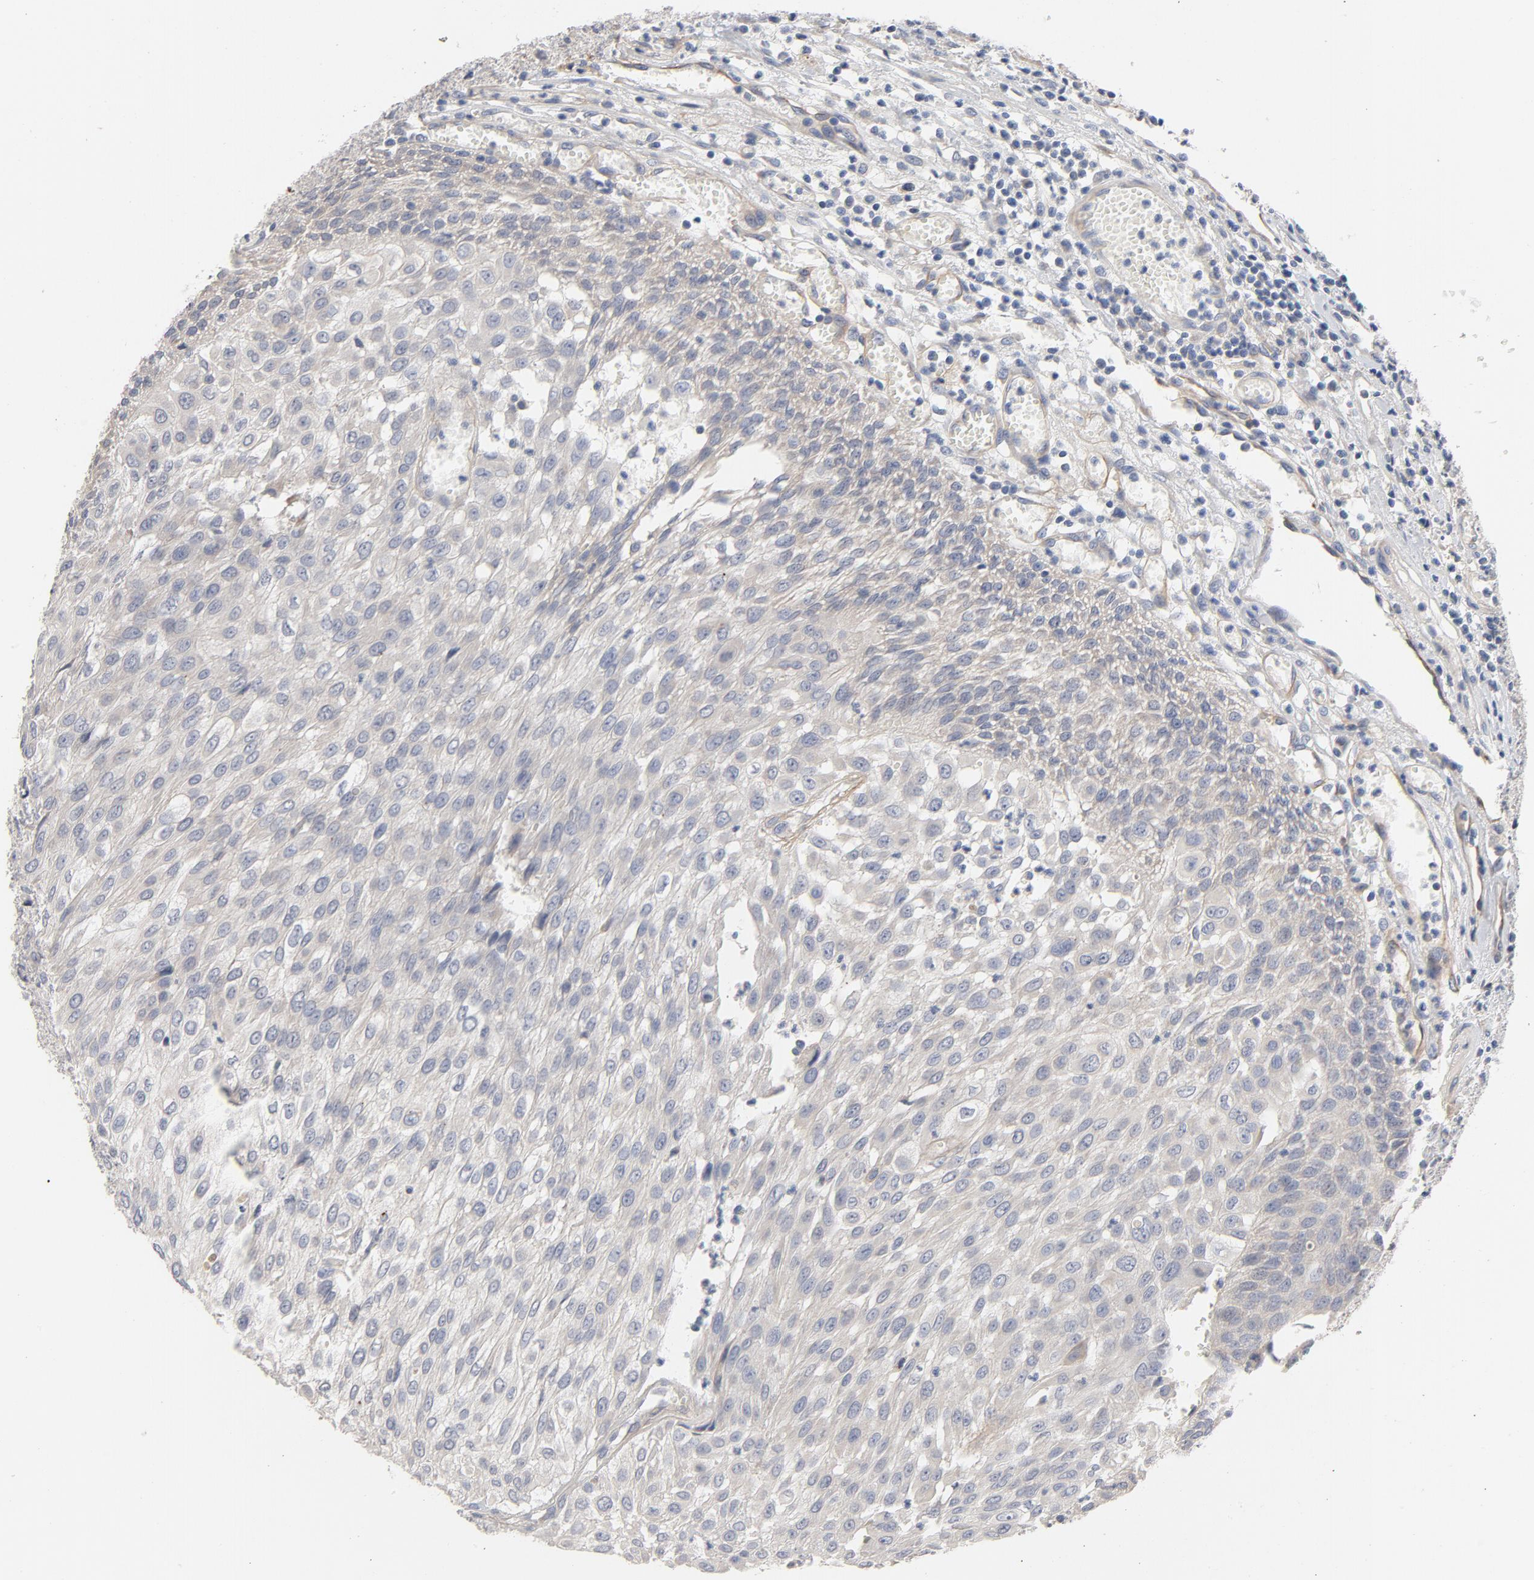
{"staining": {"intensity": "weak", "quantity": "<25%", "location": "cytoplasmic/membranous"}, "tissue": "urothelial cancer", "cell_type": "Tumor cells", "image_type": "cancer", "snomed": [{"axis": "morphology", "description": "Urothelial carcinoma, High grade"}, {"axis": "topography", "description": "Urinary bladder"}], "caption": "Immunohistochemistry of human urothelial cancer reveals no staining in tumor cells.", "gene": "CCDC134", "patient": {"sex": "male", "age": 57}}